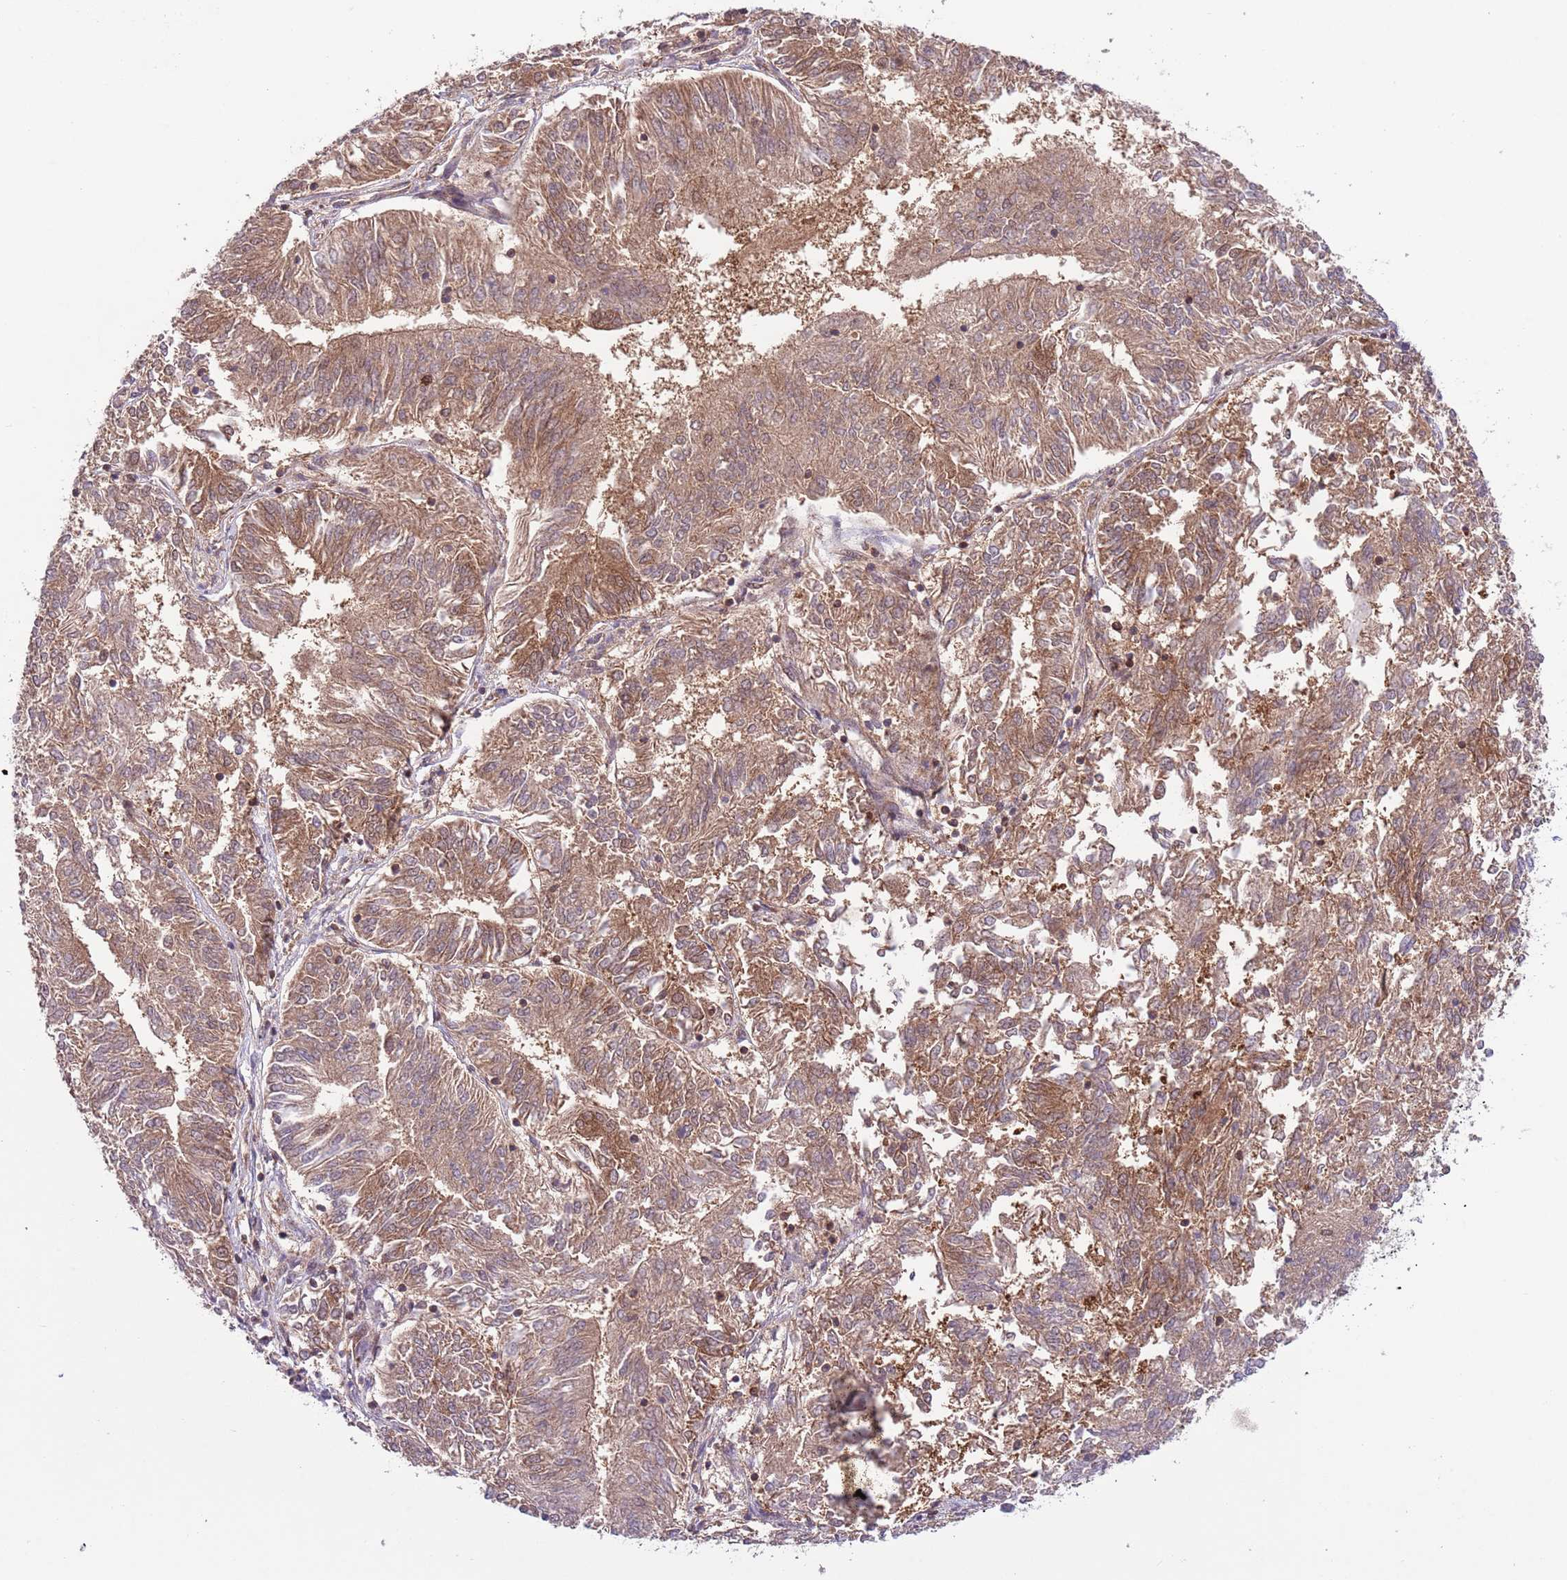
{"staining": {"intensity": "moderate", "quantity": ">75%", "location": "cytoplasmic/membranous"}, "tissue": "endometrial cancer", "cell_type": "Tumor cells", "image_type": "cancer", "snomed": [{"axis": "morphology", "description": "Adenocarcinoma, NOS"}, {"axis": "topography", "description": "Endometrium"}], "caption": "Protein expression analysis of endometrial cancer (adenocarcinoma) demonstrates moderate cytoplasmic/membranous positivity in about >75% of tumor cells.", "gene": "HDHD2", "patient": {"sex": "female", "age": 58}}